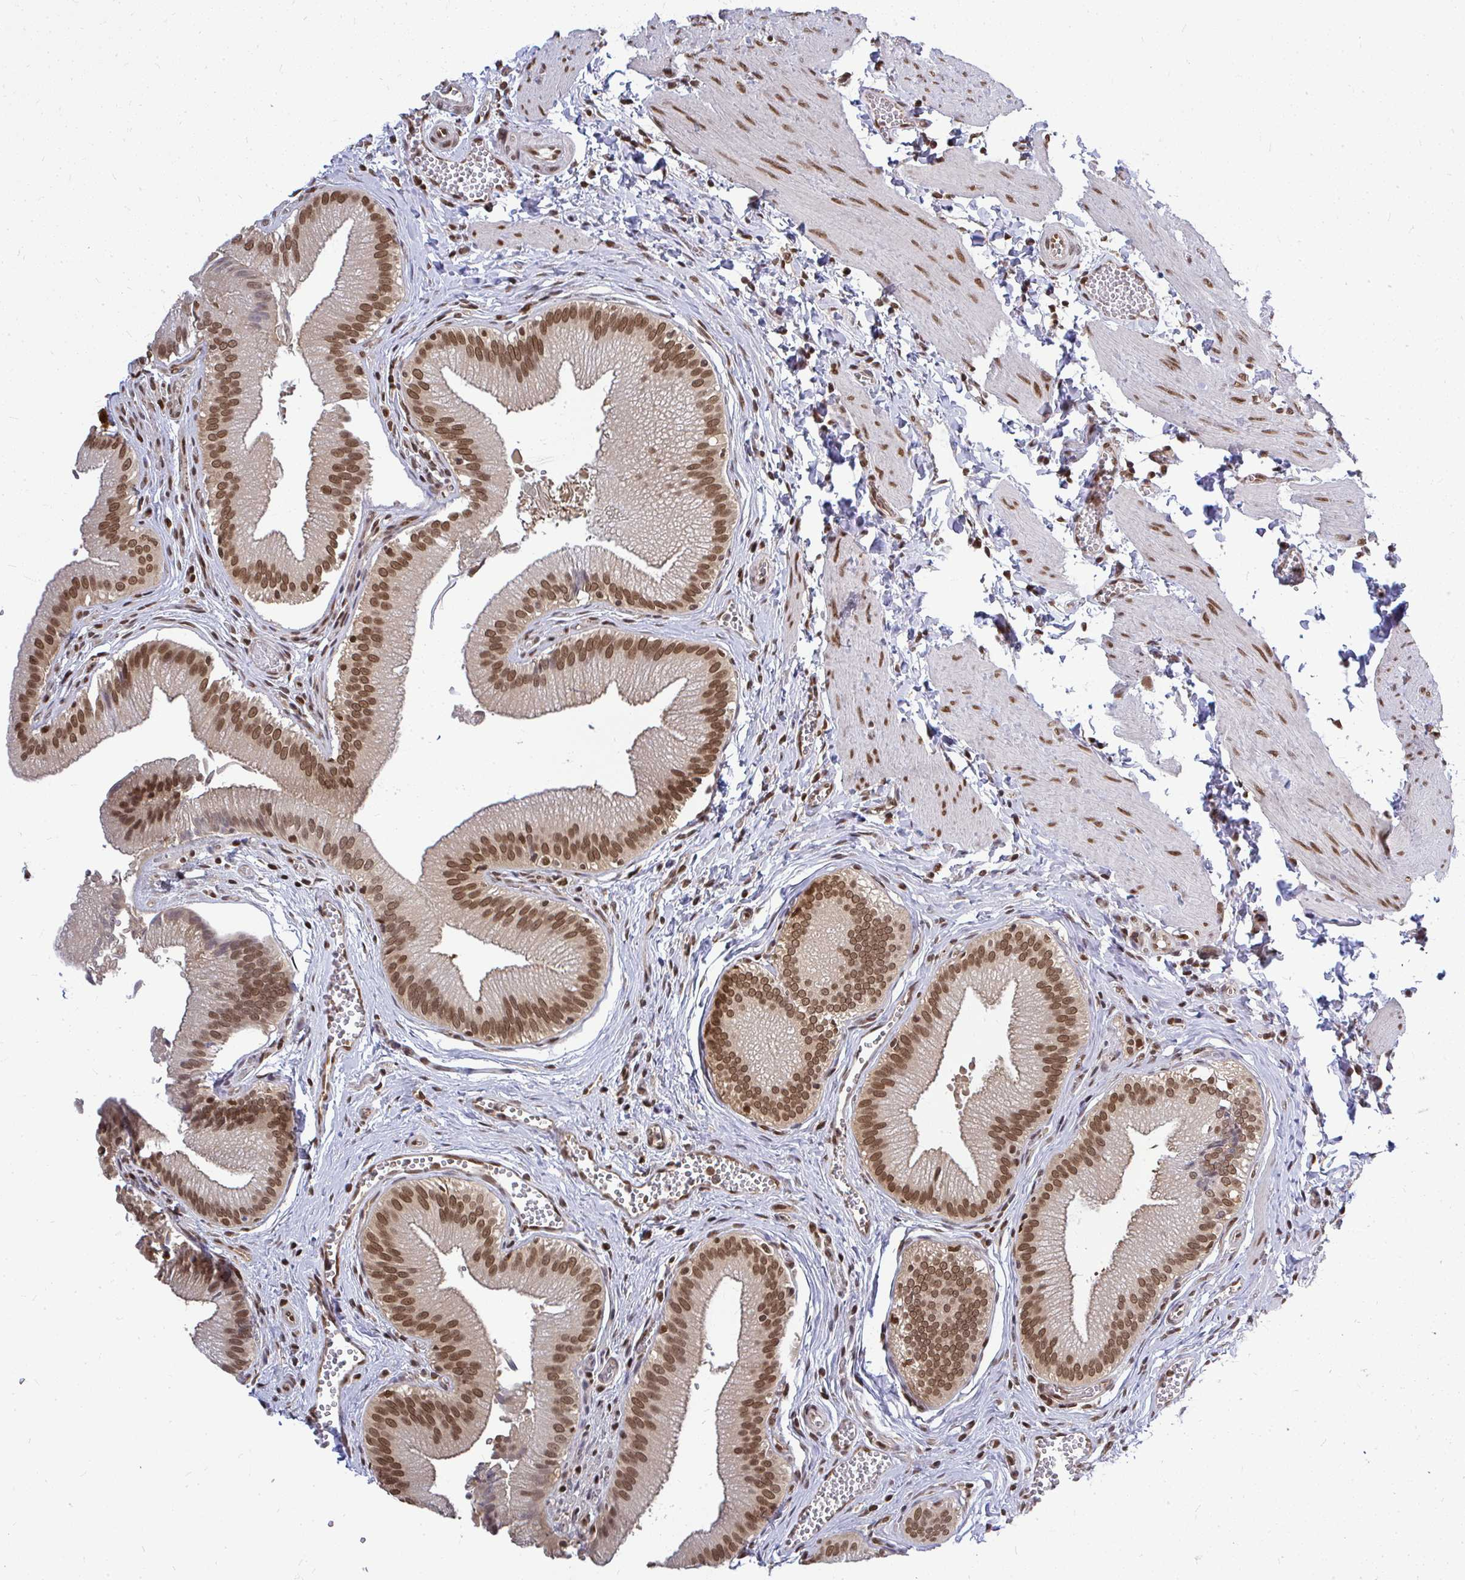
{"staining": {"intensity": "moderate", "quantity": ">75%", "location": "cytoplasmic/membranous,nuclear"}, "tissue": "gallbladder", "cell_type": "Glandular cells", "image_type": "normal", "snomed": [{"axis": "morphology", "description": "Normal tissue, NOS"}, {"axis": "topography", "description": "Gallbladder"}], "caption": "A brown stain highlights moderate cytoplasmic/membranous,nuclear expression of a protein in glandular cells of unremarkable human gallbladder. The protein is stained brown, and the nuclei are stained in blue (DAB IHC with brightfield microscopy, high magnification).", "gene": "XPO1", "patient": {"sex": "male", "age": 17}}